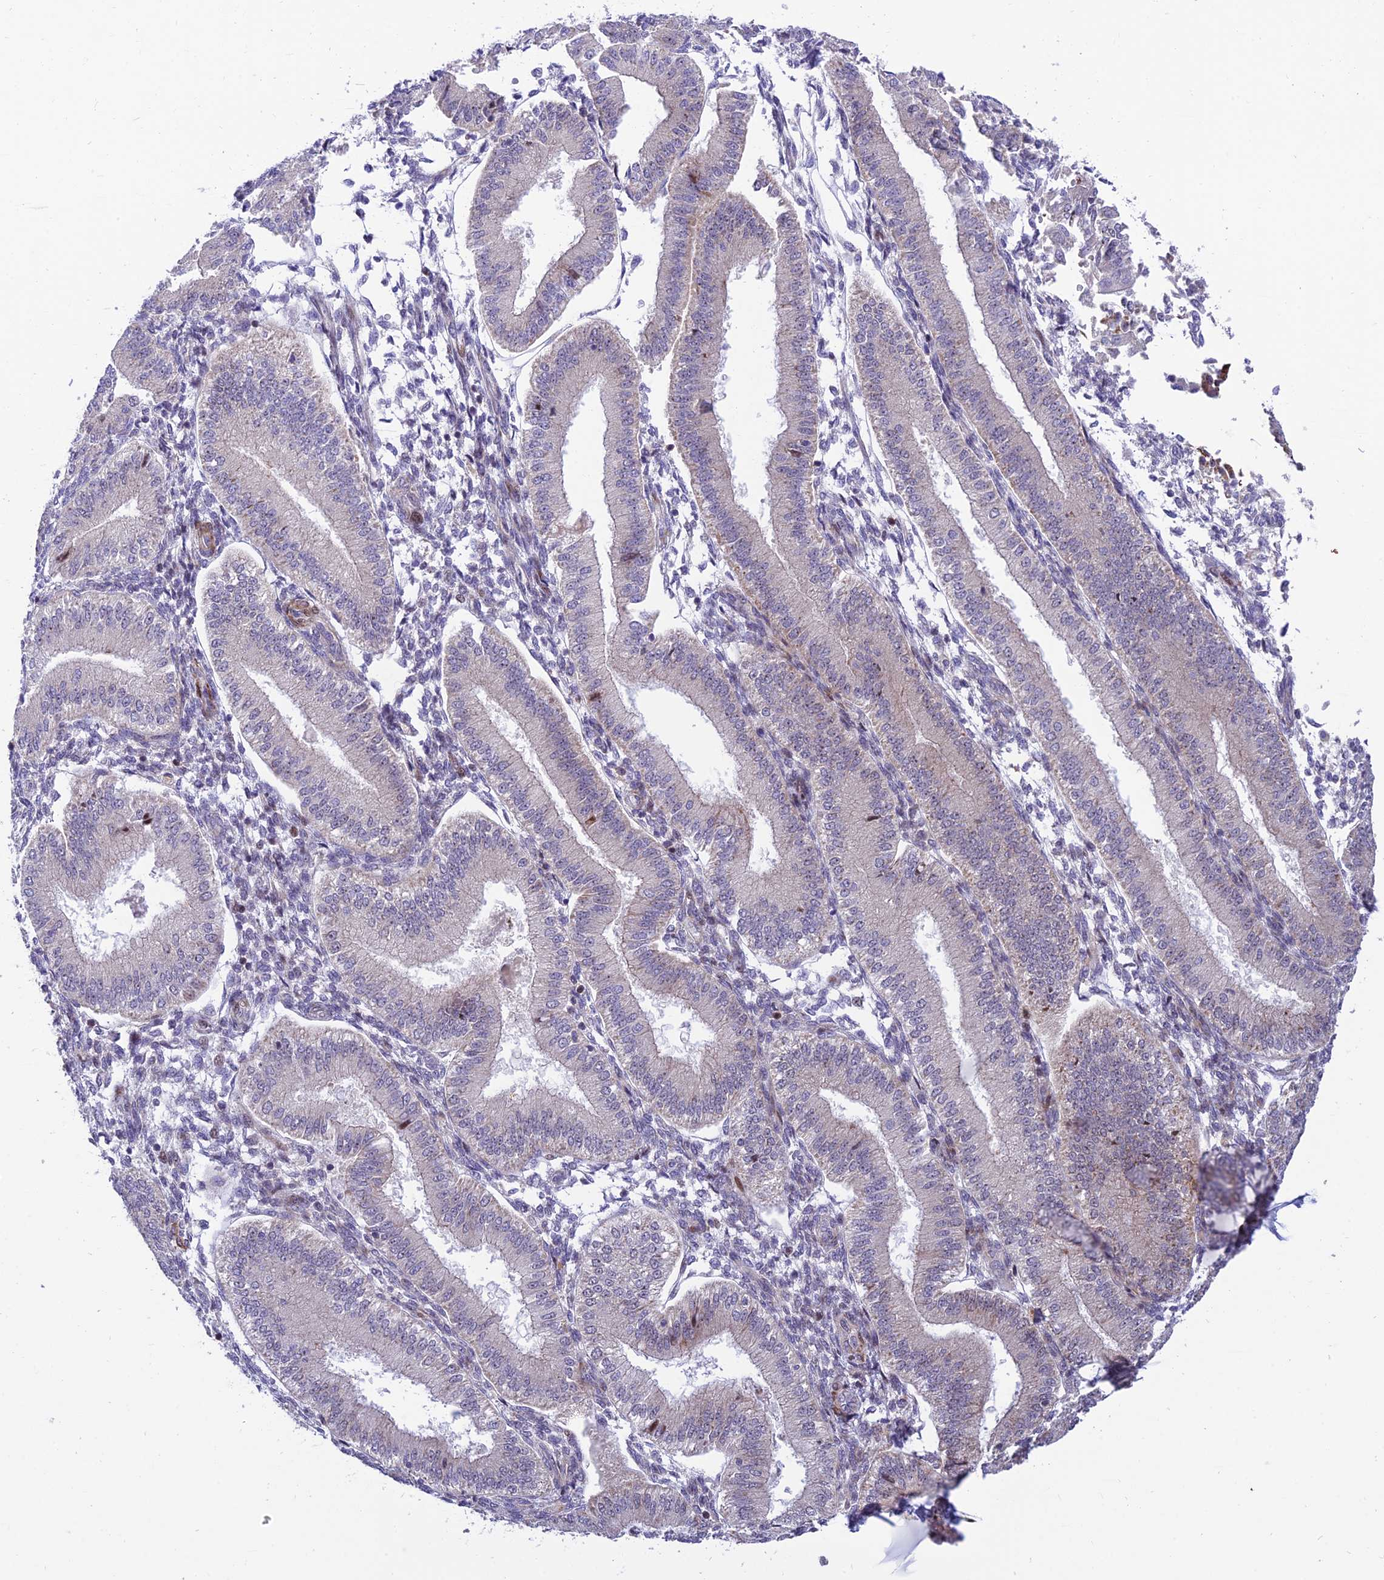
{"staining": {"intensity": "negative", "quantity": "none", "location": "none"}, "tissue": "endometrium", "cell_type": "Cells in endometrial stroma", "image_type": "normal", "snomed": [{"axis": "morphology", "description": "Normal tissue, NOS"}, {"axis": "topography", "description": "Endometrium"}], "caption": "DAB (3,3'-diaminobenzidine) immunohistochemical staining of benign human endometrium displays no significant staining in cells in endometrial stroma.", "gene": "KBTBD7", "patient": {"sex": "female", "age": 39}}